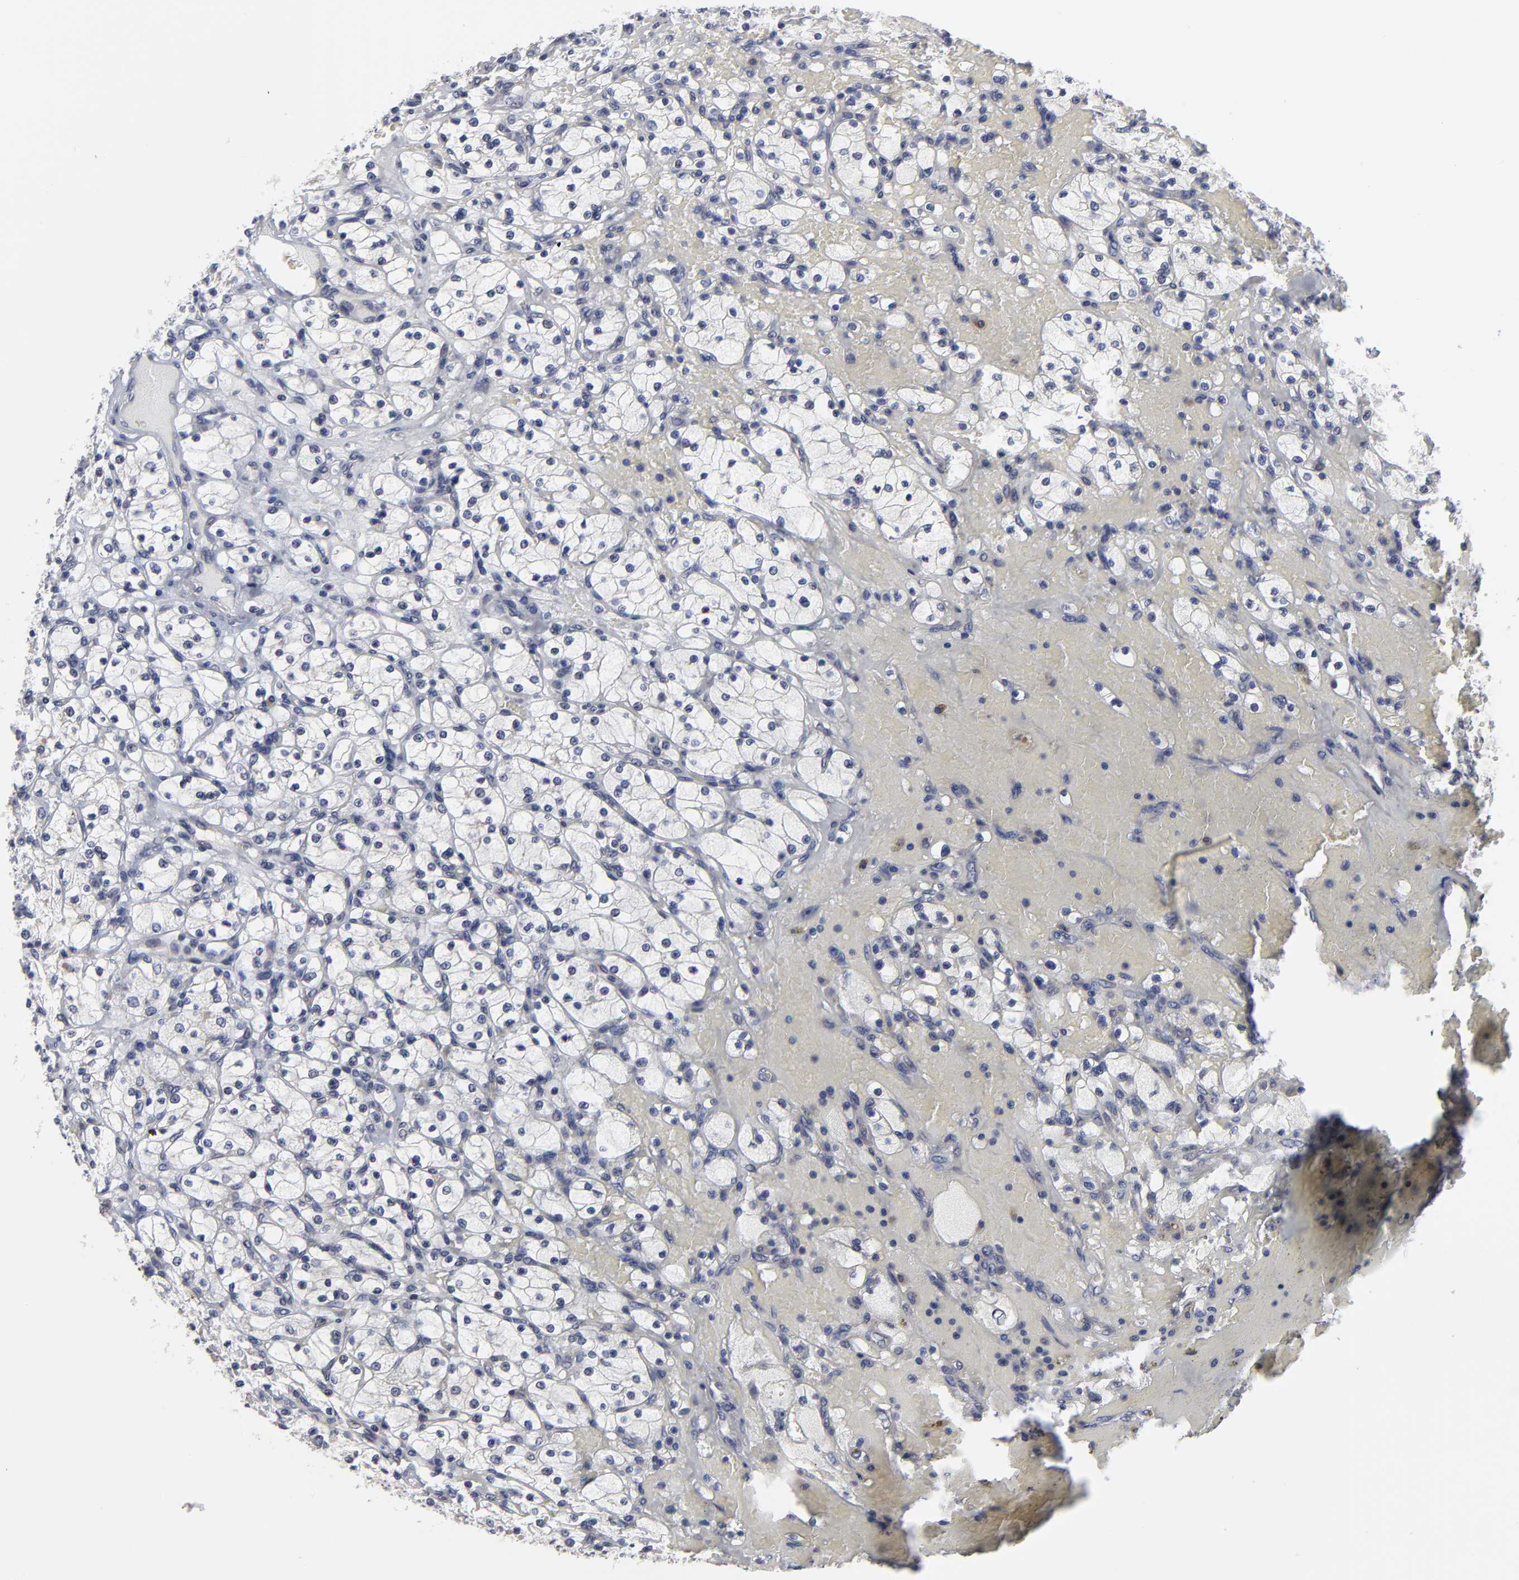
{"staining": {"intensity": "negative", "quantity": "none", "location": "none"}, "tissue": "renal cancer", "cell_type": "Tumor cells", "image_type": "cancer", "snomed": [{"axis": "morphology", "description": "Adenocarcinoma, NOS"}, {"axis": "topography", "description": "Kidney"}], "caption": "The immunohistochemistry micrograph has no significant staining in tumor cells of renal cancer (adenocarcinoma) tissue.", "gene": "MAGEA10", "patient": {"sex": "female", "age": 83}}